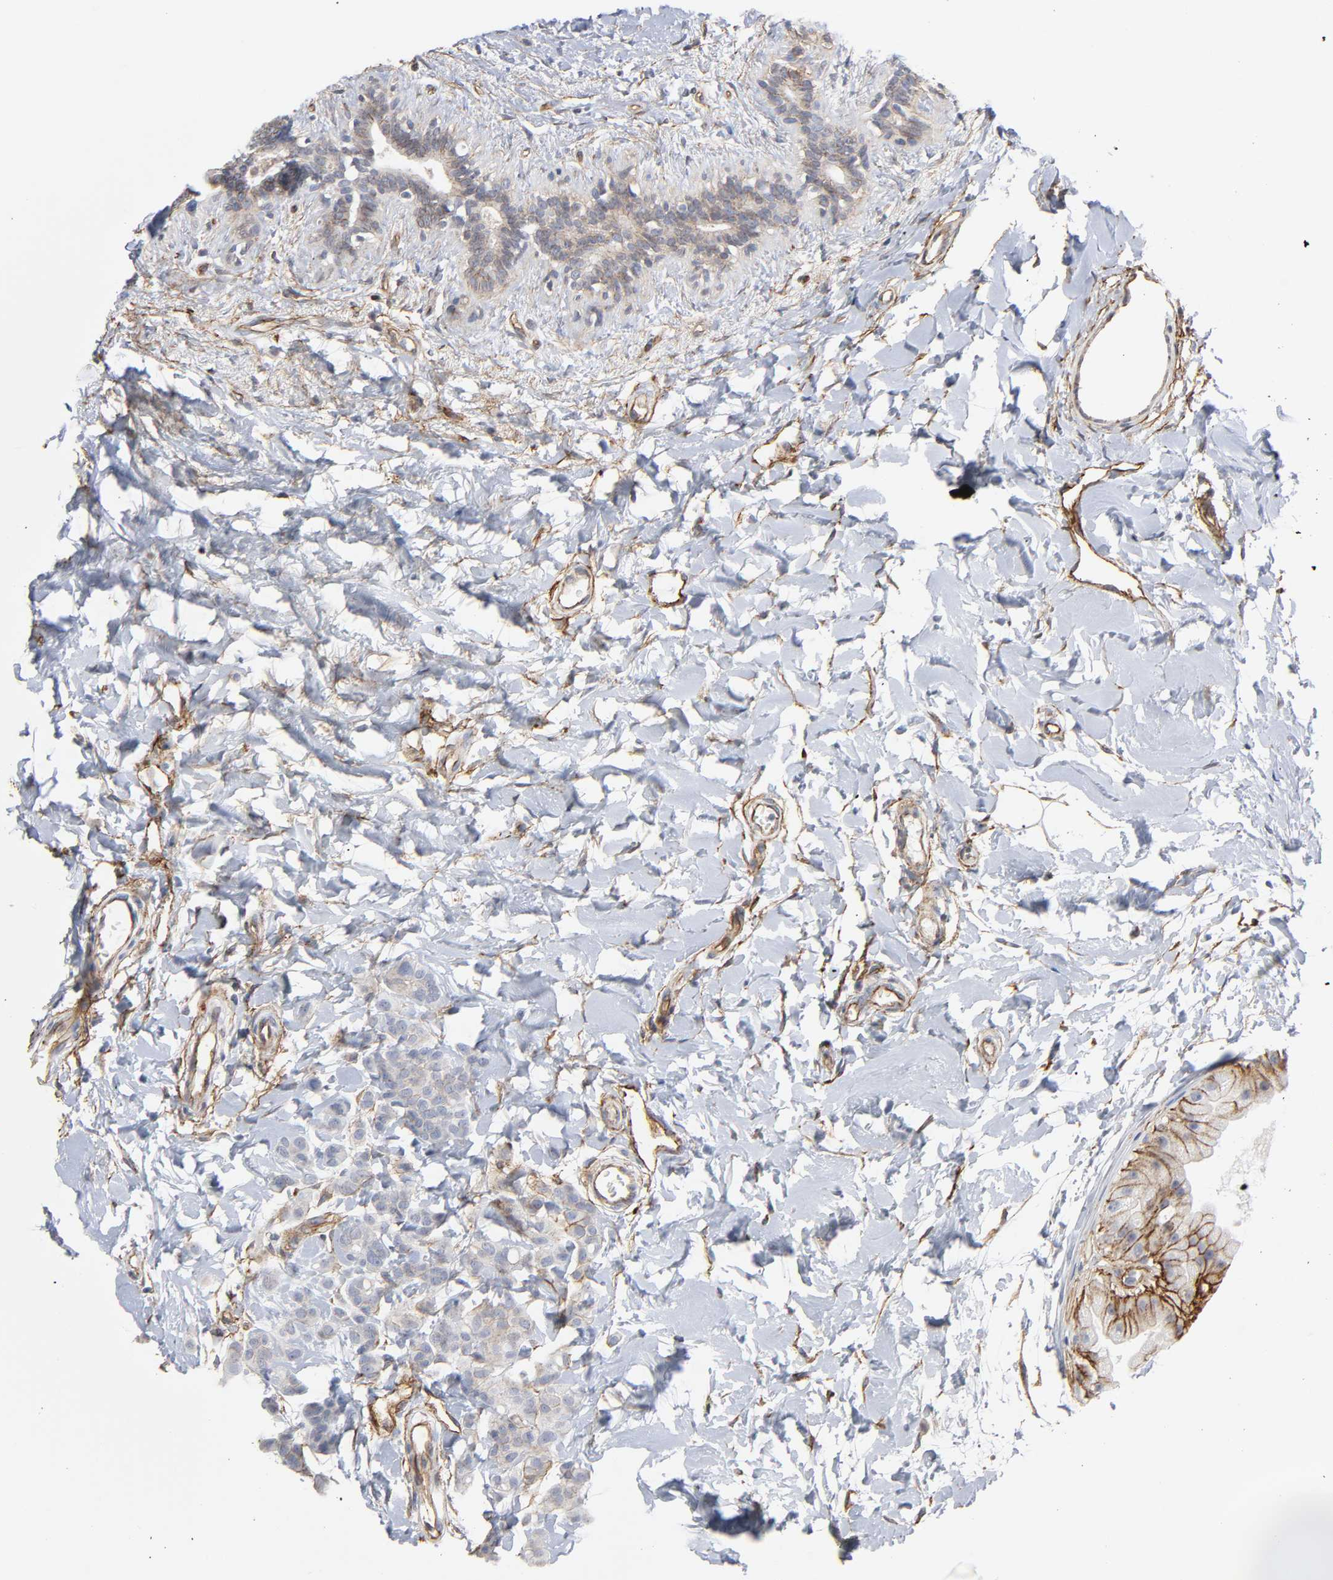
{"staining": {"intensity": "negative", "quantity": "none", "location": "none"}, "tissue": "breast cancer", "cell_type": "Tumor cells", "image_type": "cancer", "snomed": [{"axis": "morphology", "description": "Lobular carcinoma, in situ"}, {"axis": "morphology", "description": "Lobular carcinoma"}, {"axis": "topography", "description": "Breast"}], "caption": "High power microscopy photomicrograph of an immunohistochemistry micrograph of breast cancer (lobular carcinoma), revealing no significant staining in tumor cells.", "gene": "SPTAN1", "patient": {"sex": "female", "age": 41}}